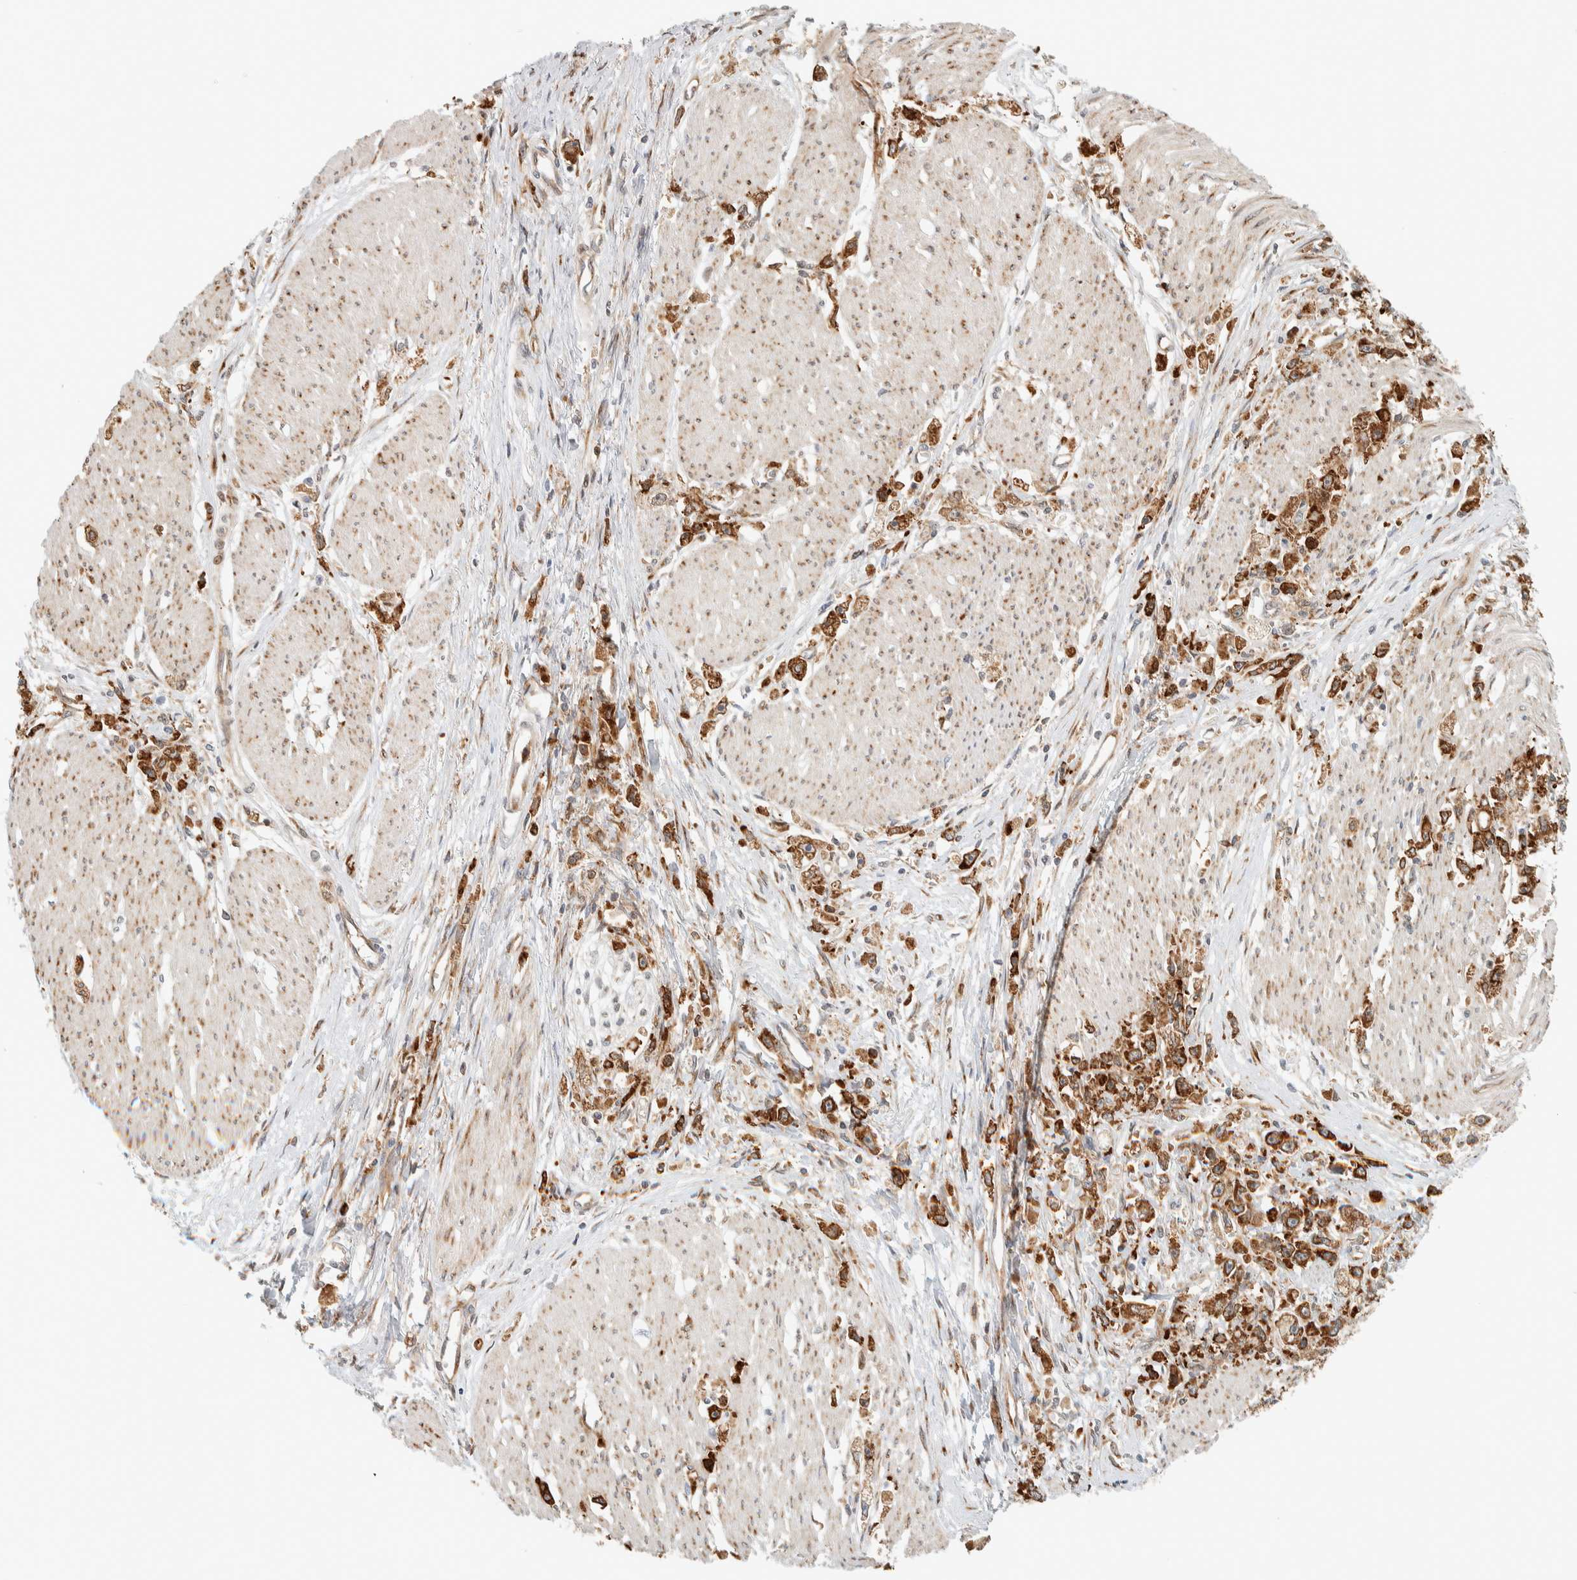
{"staining": {"intensity": "strong", "quantity": ">75%", "location": "cytoplasmic/membranous"}, "tissue": "stomach cancer", "cell_type": "Tumor cells", "image_type": "cancer", "snomed": [{"axis": "morphology", "description": "Adenocarcinoma, NOS"}, {"axis": "topography", "description": "Stomach"}], "caption": "A brown stain highlights strong cytoplasmic/membranous staining of a protein in adenocarcinoma (stomach) tumor cells.", "gene": "LLGL2", "patient": {"sex": "female", "age": 59}}